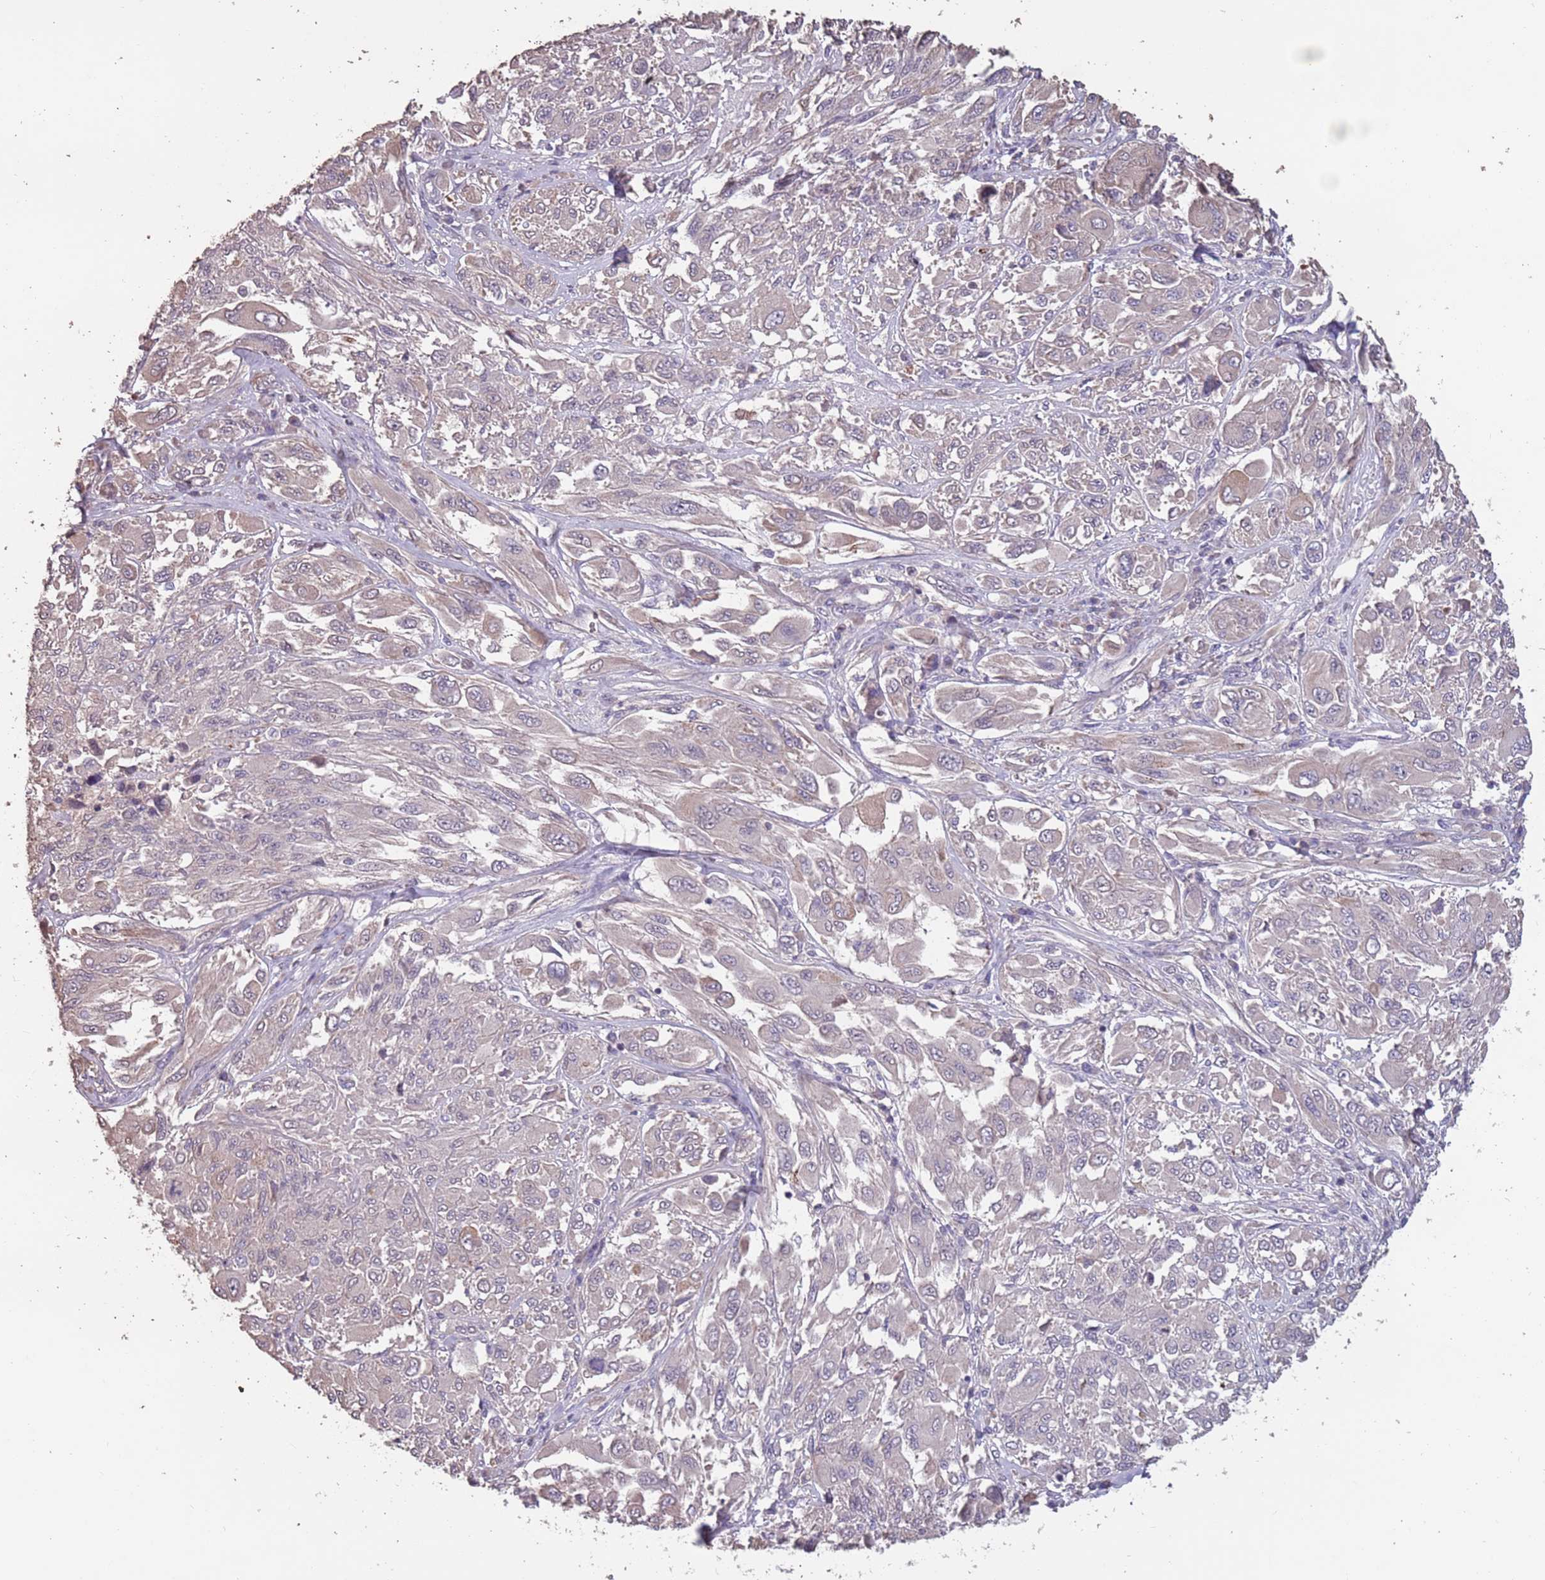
{"staining": {"intensity": "negative", "quantity": "none", "location": "none"}, "tissue": "melanoma", "cell_type": "Tumor cells", "image_type": "cancer", "snomed": [{"axis": "morphology", "description": "Malignant melanoma, NOS"}, {"axis": "topography", "description": "Skin"}], "caption": "Immunohistochemistry histopathology image of neoplastic tissue: human melanoma stained with DAB displays no significant protein expression in tumor cells.", "gene": "MBD3L1", "patient": {"sex": "female", "age": 91}}